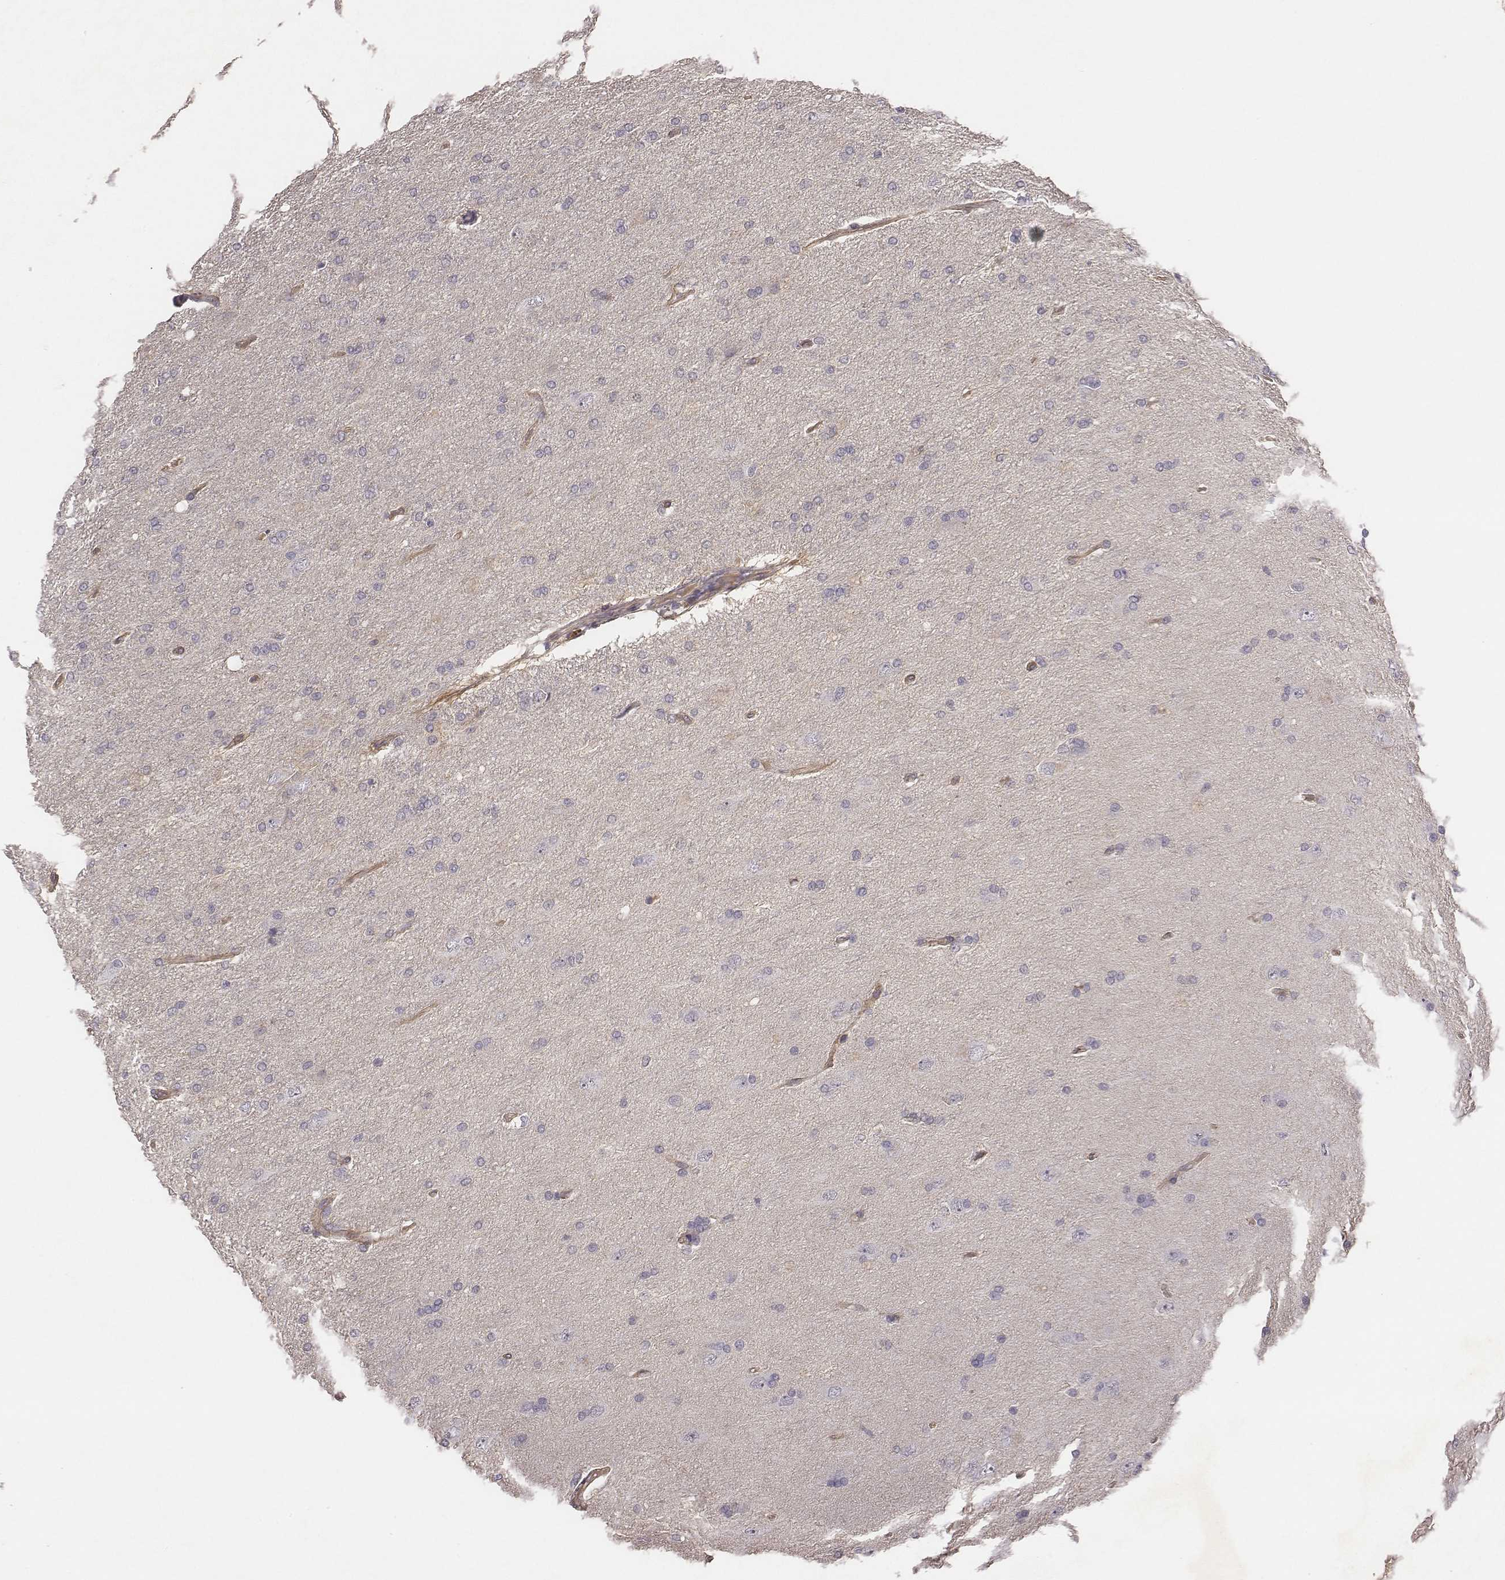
{"staining": {"intensity": "negative", "quantity": "none", "location": "none"}, "tissue": "glioma", "cell_type": "Tumor cells", "image_type": "cancer", "snomed": [{"axis": "morphology", "description": "Glioma, malignant, High grade"}, {"axis": "topography", "description": "Cerebral cortex"}], "caption": "Malignant glioma (high-grade) was stained to show a protein in brown. There is no significant positivity in tumor cells.", "gene": "SCARF1", "patient": {"sex": "male", "age": 70}}